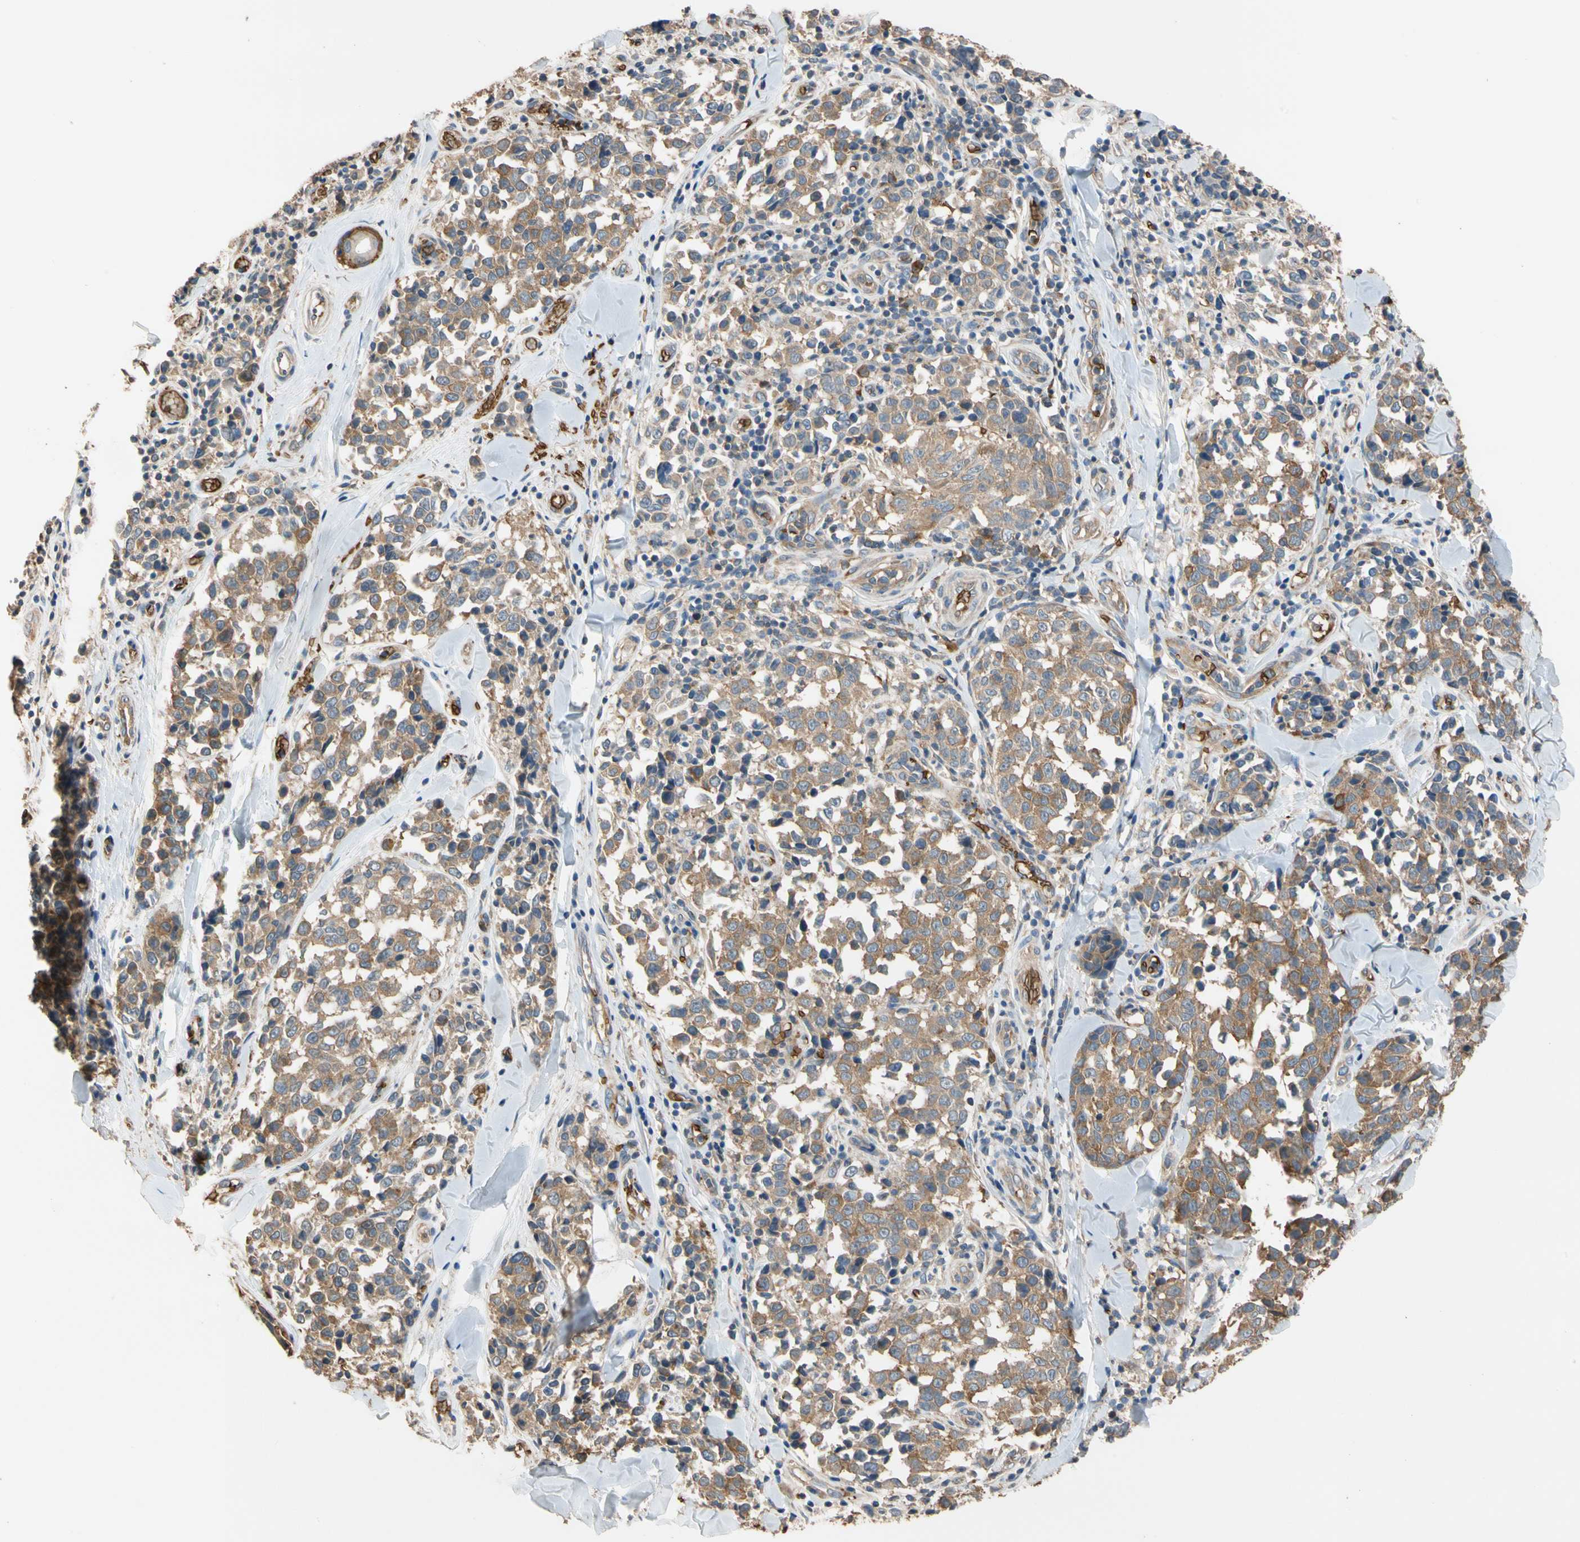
{"staining": {"intensity": "moderate", "quantity": ">75%", "location": "cytoplasmic/membranous"}, "tissue": "melanoma", "cell_type": "Tumor cells", "image_type": "cancer", "snomed": [{"axis": "morphology", "description": "Malignant melanoma, NOS"}, {"axis": "topography", "description": "Skin"}], "caption": "Protein analysis of melanoma tissue demonstrates moderate cytoplasmic/membranous expression in about >75% of tumor cells. The staining was performed using DAB, with brown indicating positive protein expression. Nuclei are stained blue with hematoxylin.", "gene": "RIOK2", "patient": {"sex": "female", "age": 64}}